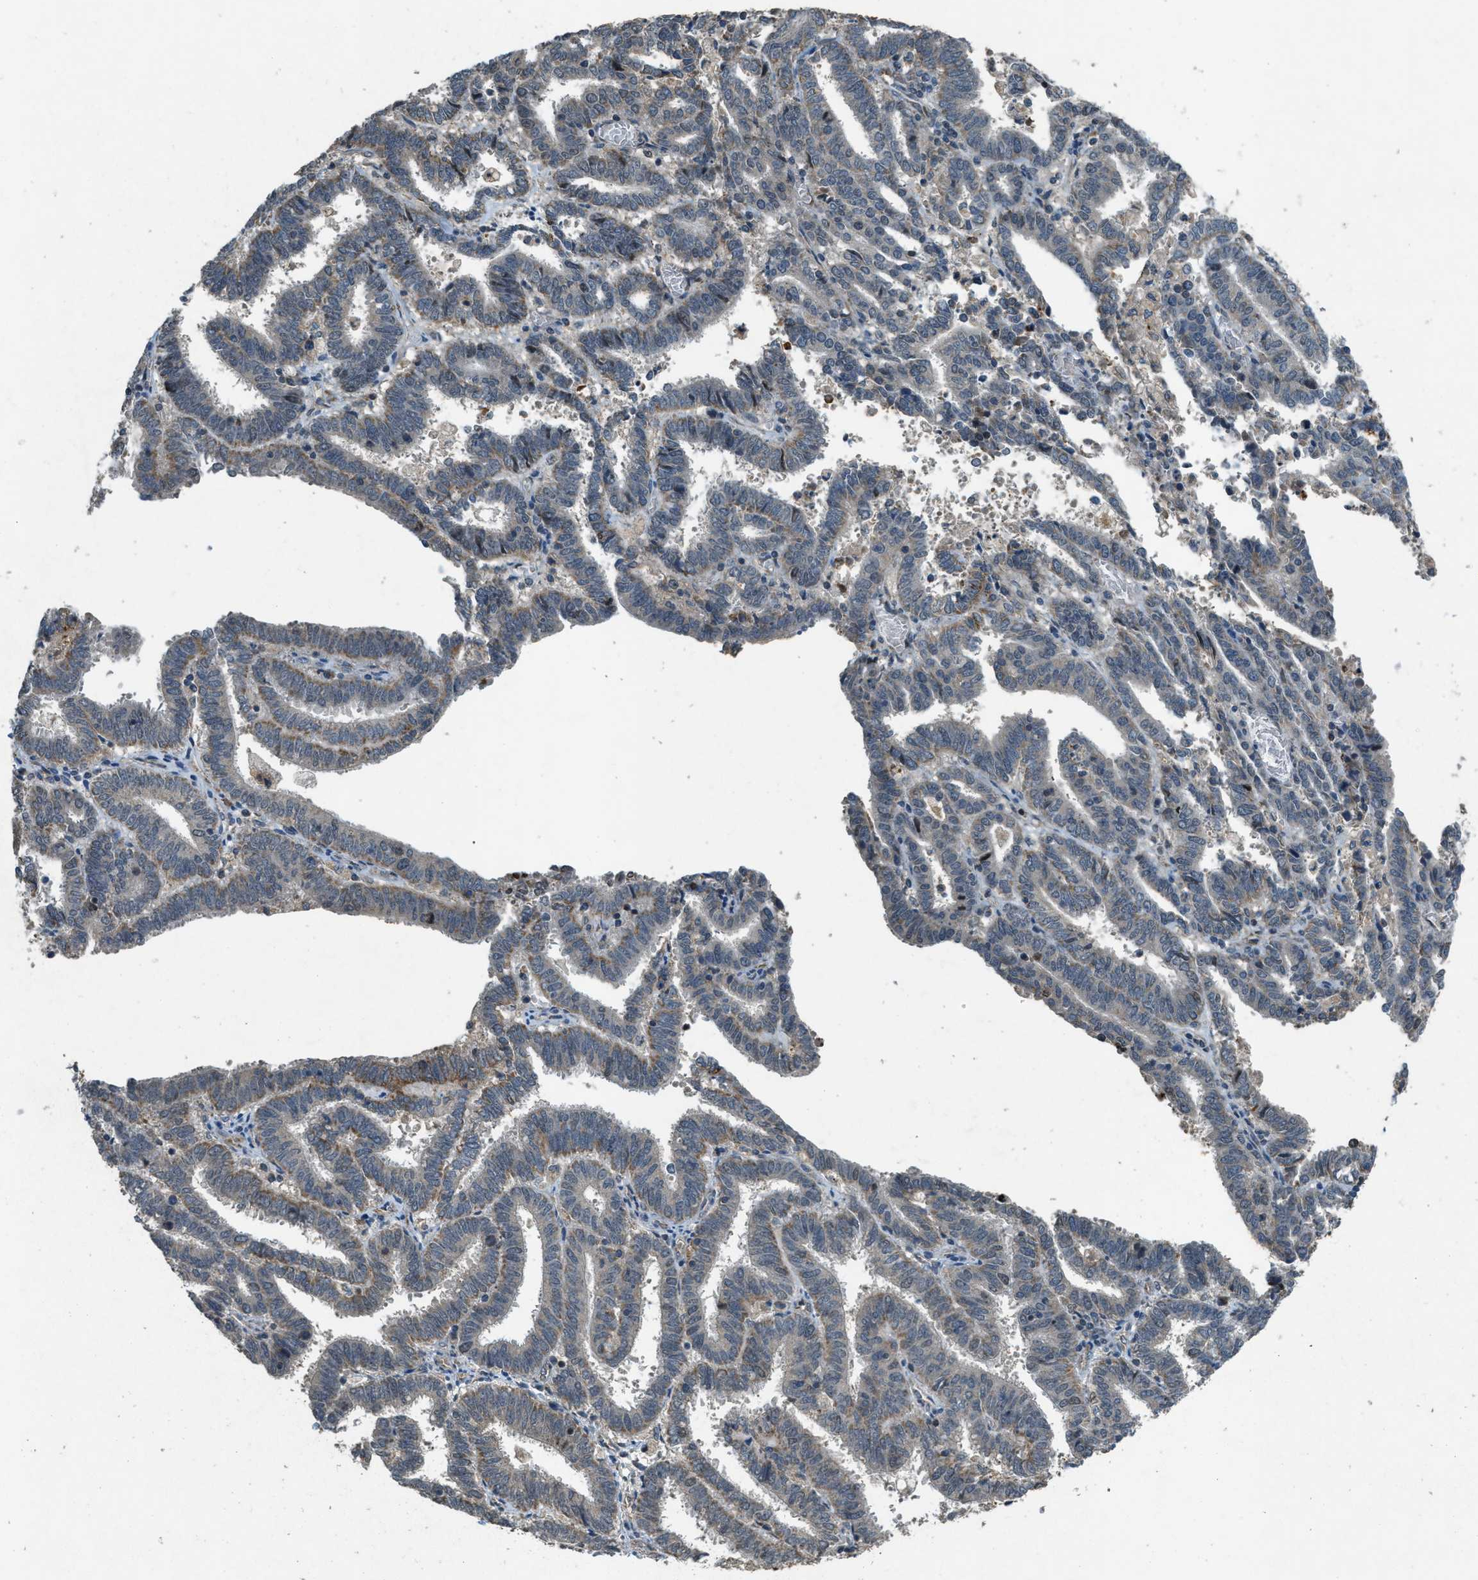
{"staining": {"intensity": "moderate", "quantity": "25%-75%", "location": "cytoplasmic/membranous"}, "tissue": "endometrial cancer", "cell_type": "Tumor cells", "image_type": "cancer", "snomed": [{"axis": "morphology", "description": "Adenocarcinoma, NOS"}, {"axis": "topography", "description": "Uterus"}], "caption": "The histopathology image demonstrates immunohistochemical staining of adenocarcinoma (endometrial). There is moderate cytoplasmic/membranous positivity is seen in about 25%-75% of tumor cells.", "gene": "PPP1R15A", "patient": {"sex": "female", "age": 83}}